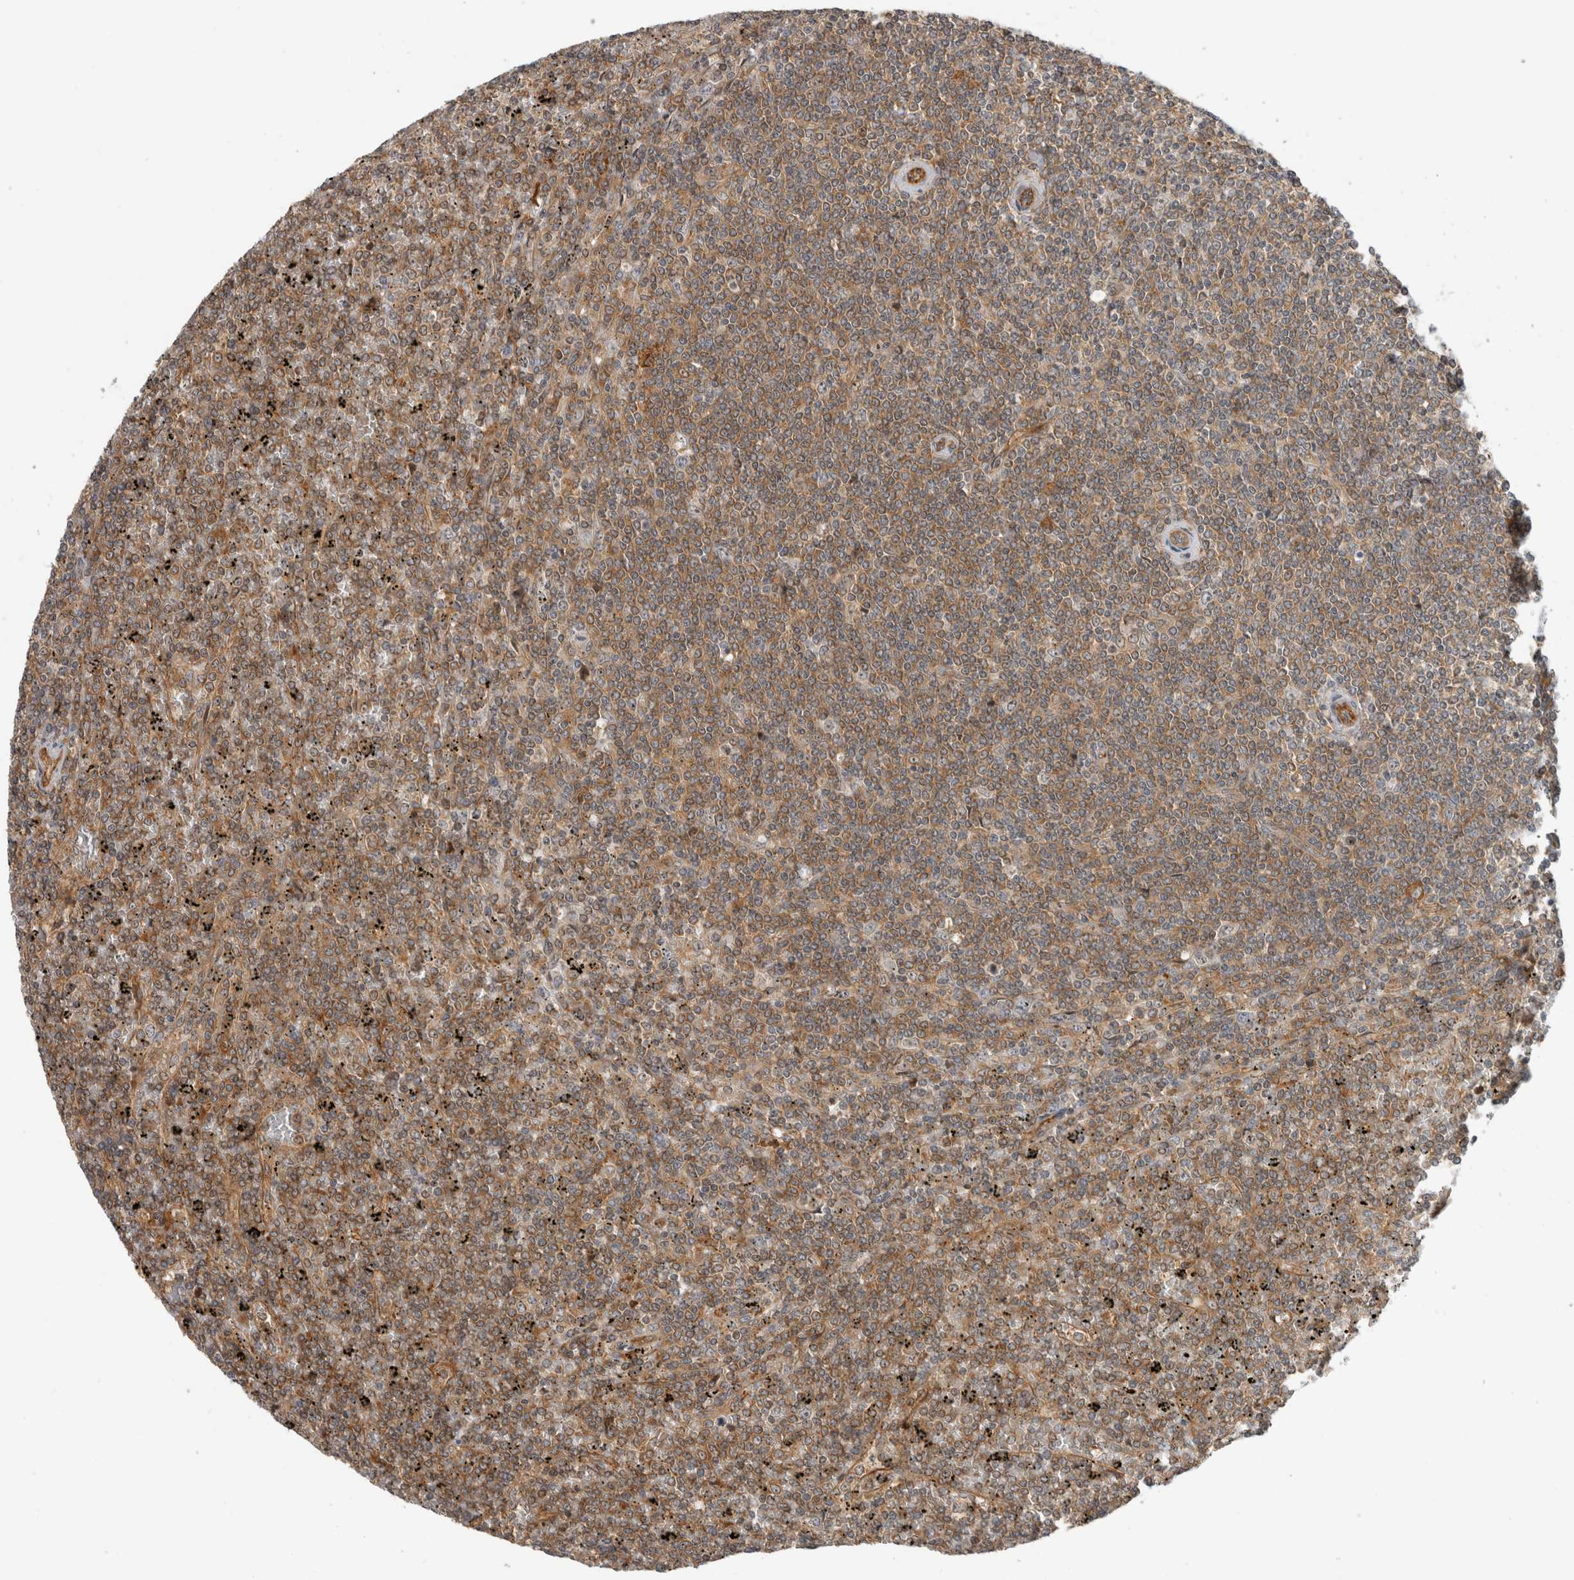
{"staining": {"intensity": "moderate", "quantity": ">75%", "location": "cytoplasmic/membranous"}, "tissue": "lymphoma", "cell_type": "Tumor cells", "image_type": "cancer", "snomed": [{"axis": "morphology", "description": "Malignant lymphoma, non-Hodgkin's type, Low grade"}, {"axis": "topography", "description": "Spleen"}], "caption": "An image showing moderate cytoplasmic/membranous positivity in approximately >75% of tumor cells in low-grade malignant lymphoma, non-Hodgkin's type, as visualized by brown immunohistochemical staining.", "gene": "WASF2", "patient": {"sex": "female", "age": 19}}